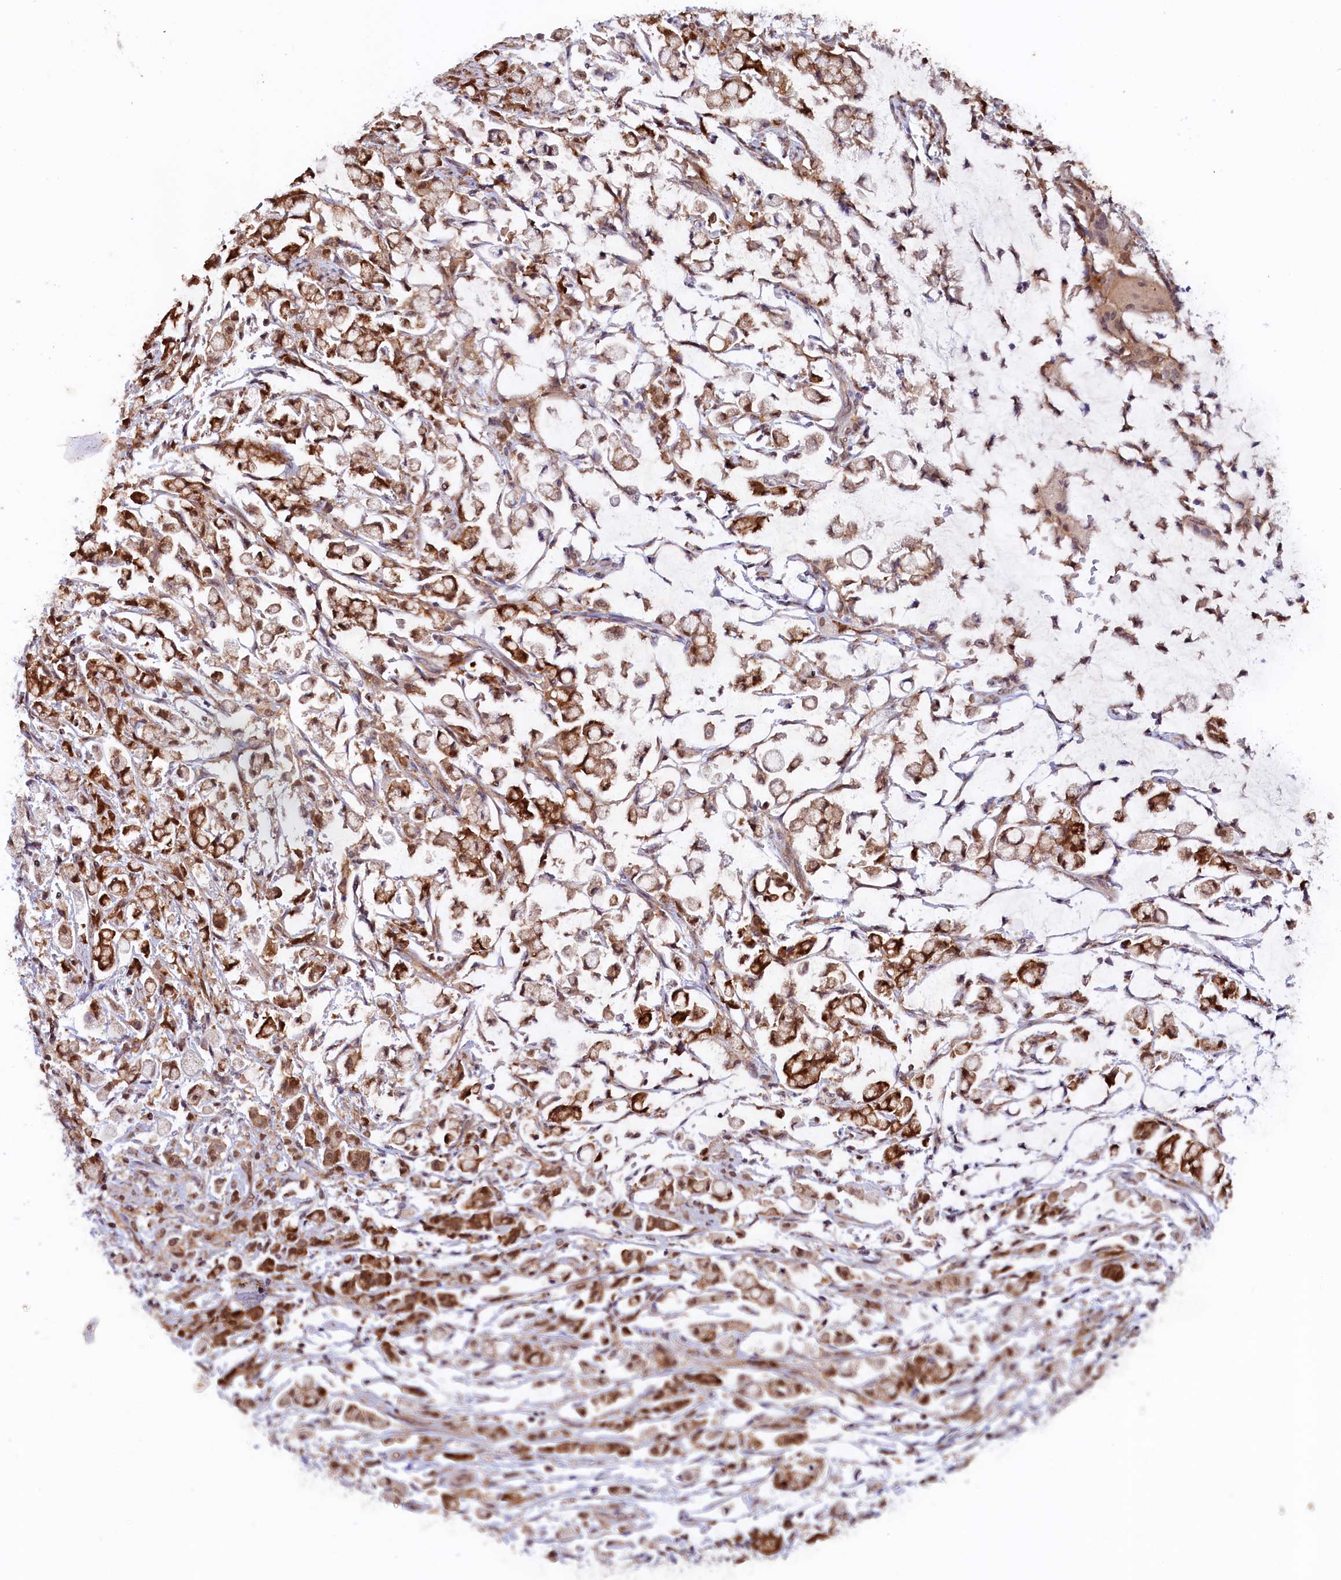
{"staining": {"intensity": "strong", "quantity": ">75%", "location": "cytoplasmic/membranous,nuclear"}, "tissue": "stomach cancer", "cell_type": "Tumor cells", "image_type": "cancer", "snomed": [{"axis": "morphology", "description": "Adenocarcinoma, NOS"}, {"axis": "topography", "description": "Stomach"}], "caption": "Protein staining of stomach cancer (adenocarcinoma) tissue exhibits strong cytoplasmic/membranous and nuclear staining in about >75% of tumor cells.", "gene": "JPT2", "patient": {"sex": "female", "age": 60}}